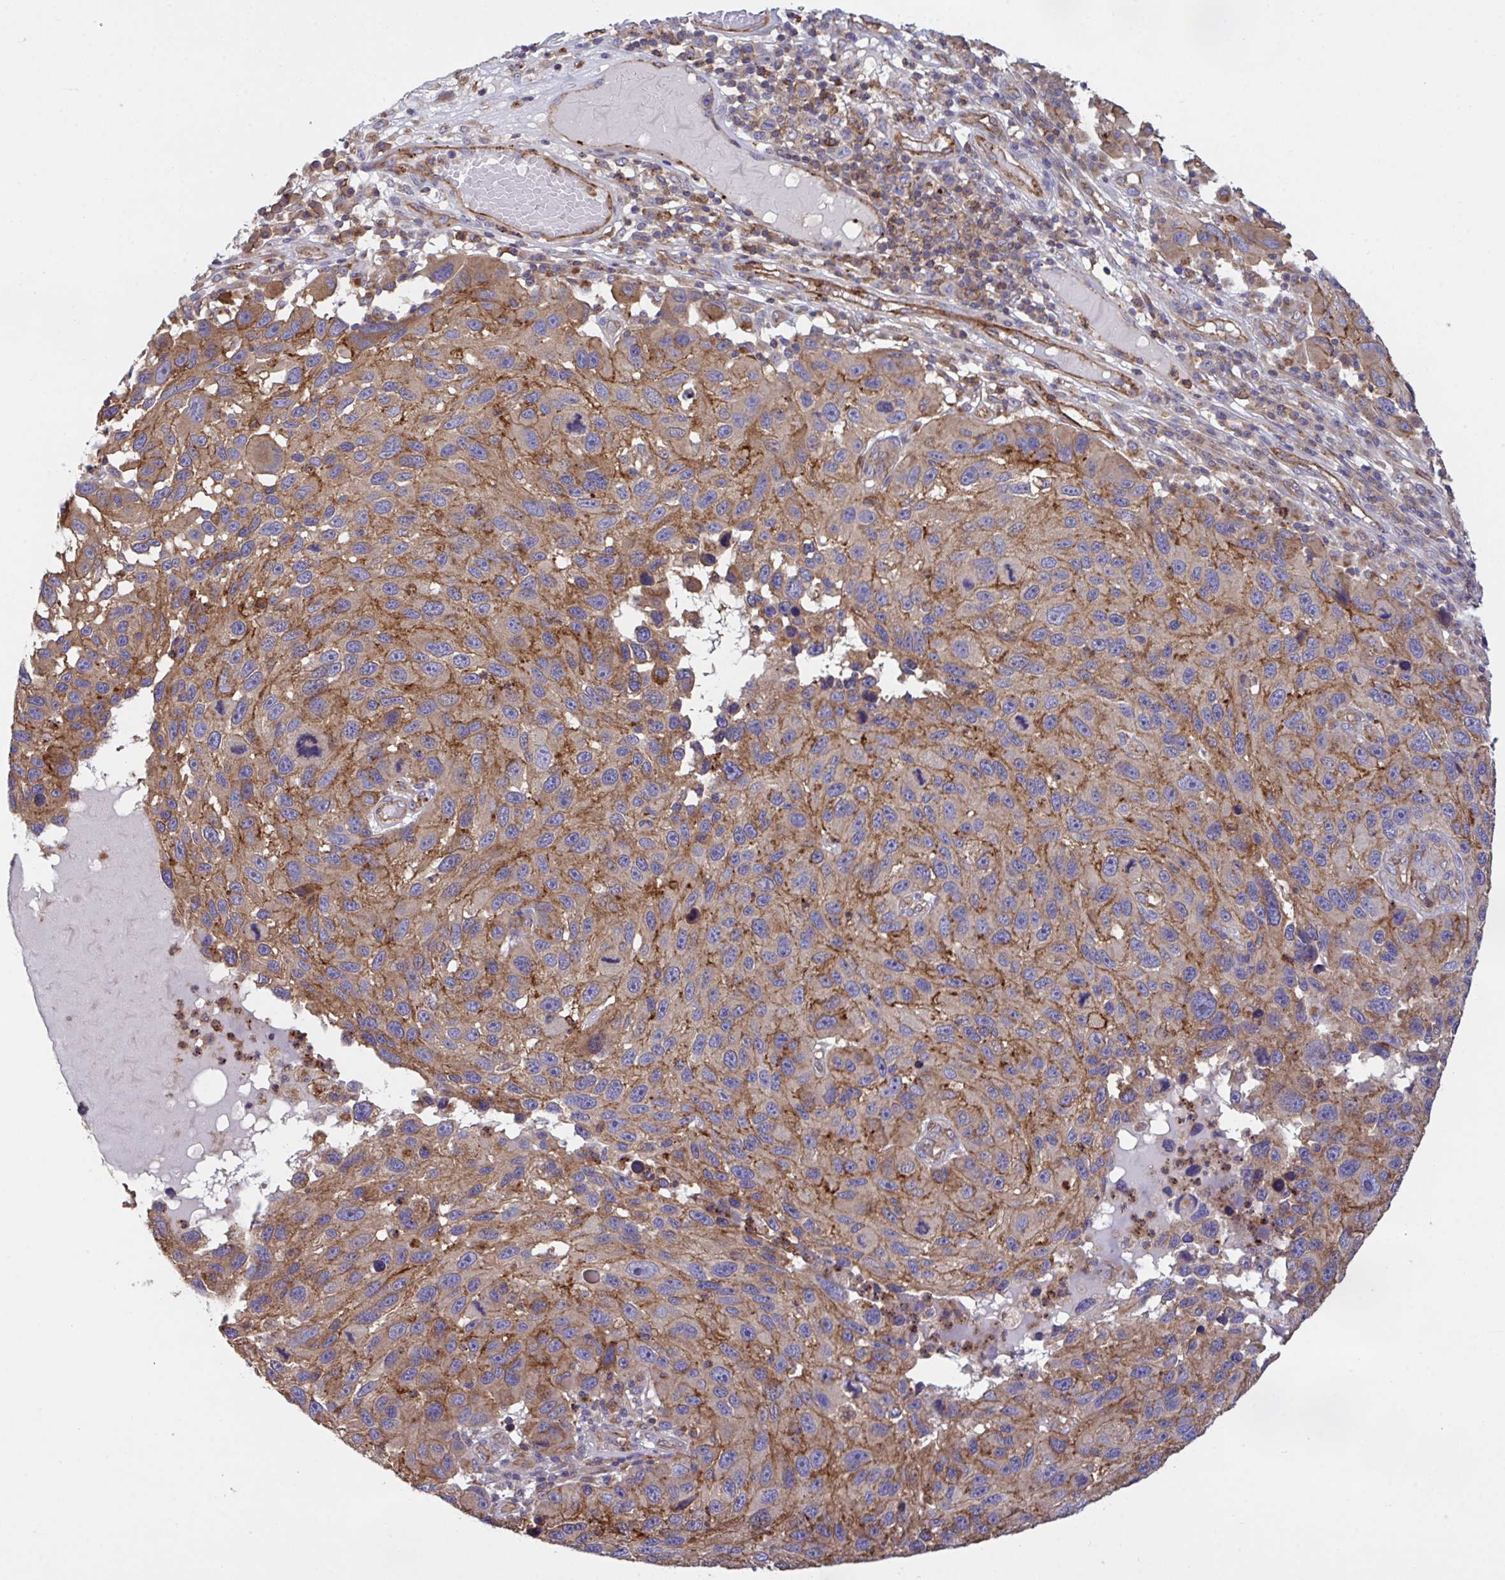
{"staining": {"intensity": "moderate", "quantity": "25%-75%", "location": "cytoplasmic/membranous"}, "tissue": "melanoma", "cell_type": "Tumor cells", "image_type": "cancer", "snomed": [{"axis": "morphology", "description": "Malignant melanoma, NOS"}, {"axis": "topography", "description": "Skin"}], "caption": "A brown stain shows moderate cytoplasmic/membranous positivity of a protein in melanoma tumor cells.", "gene": "C4orf36", "patient": {"sex": "male", "age": 53}}